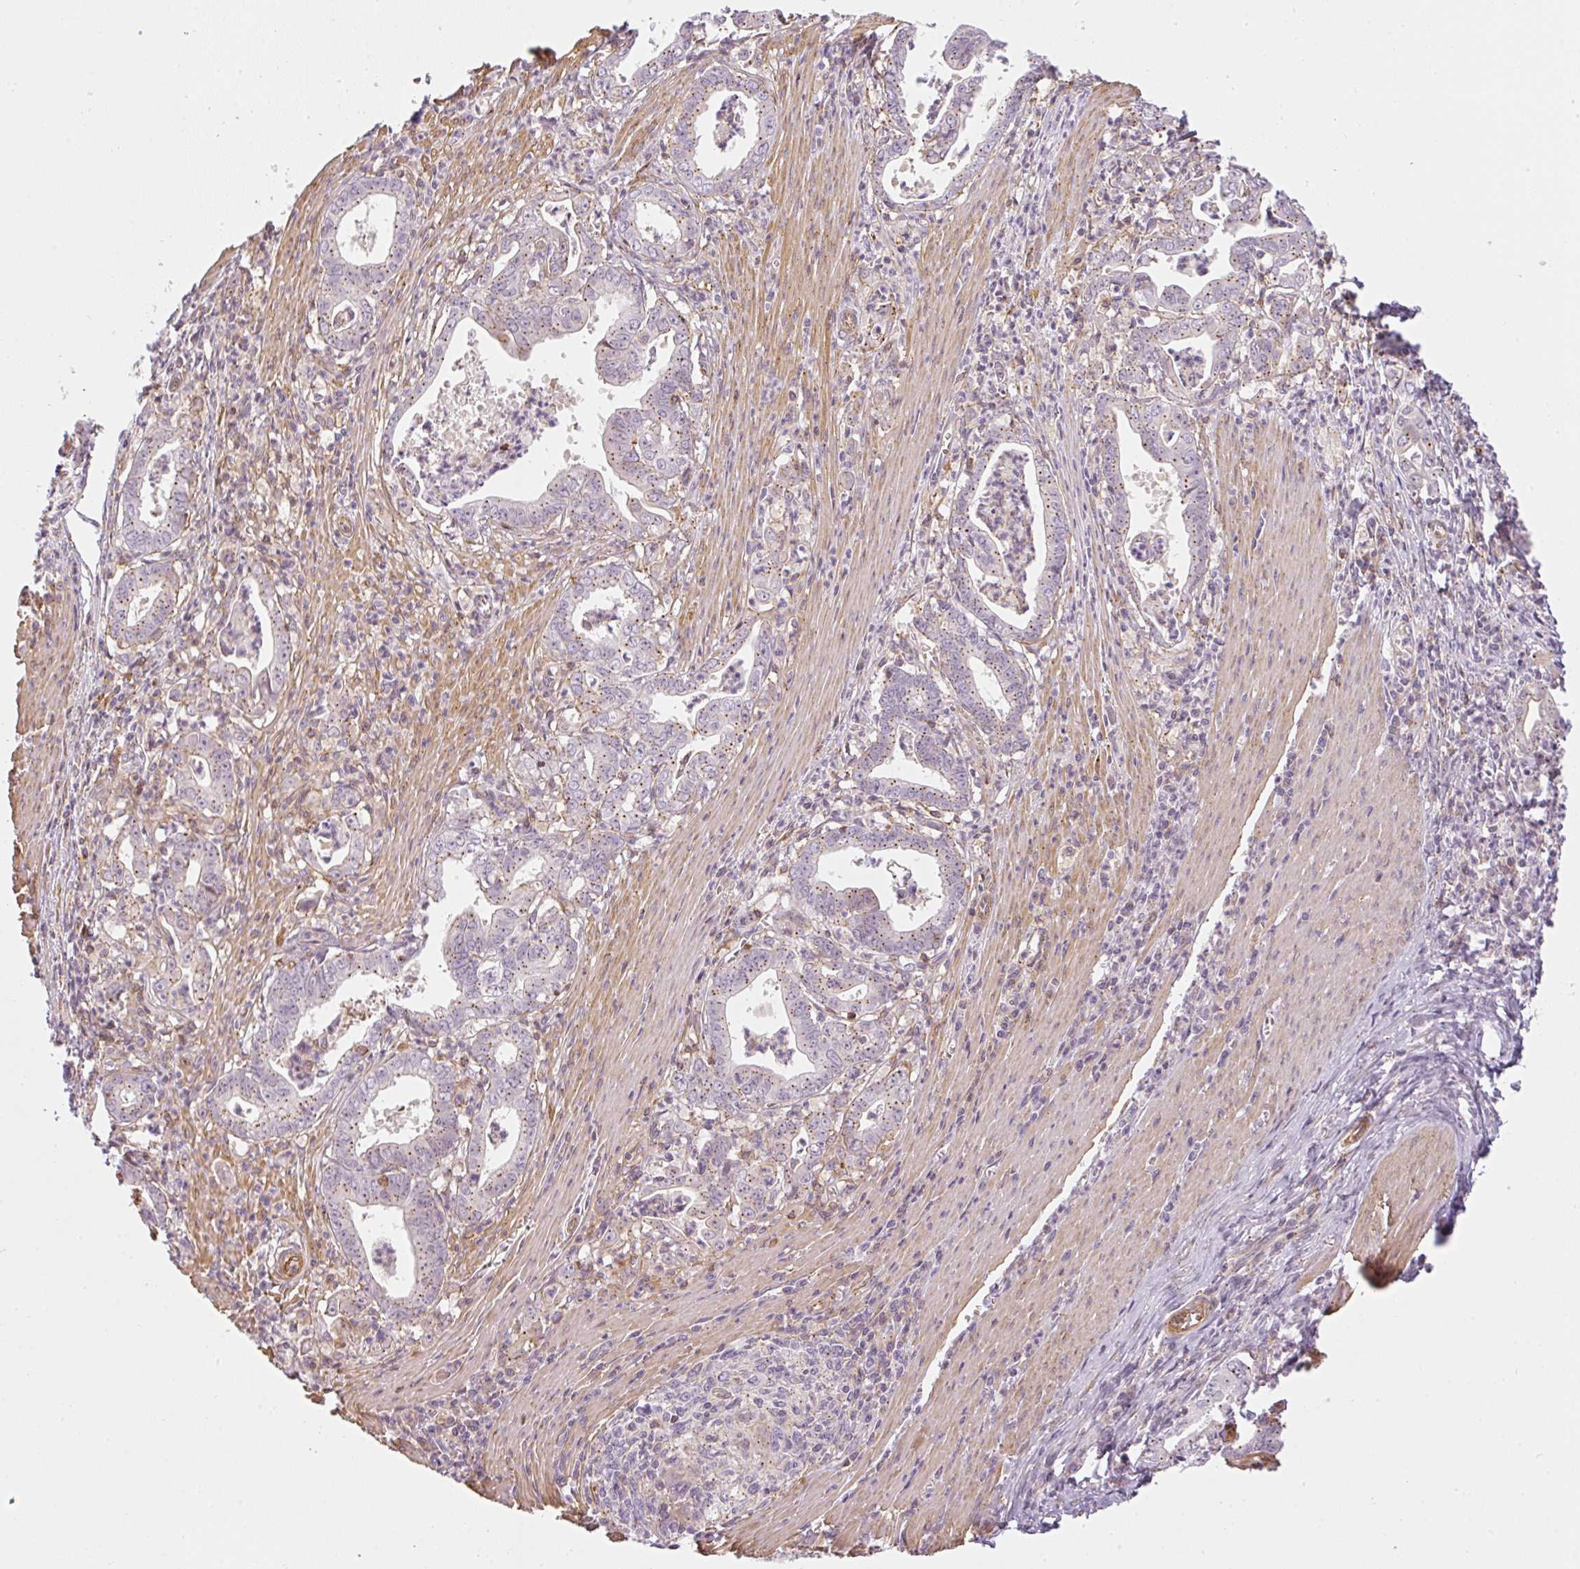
{"staining": {"intensity": "moderate", "quantity": "25%-75%", "location": "cytoplasmic/membranous"}, "tissue": "stomach cancer", "cell_type": "Tumor cells", "image_type": "cancer", "snomed": [{"axis": "morphology", "description": "Adenocarcinoma, NOS"}, {"axis": "topography", "description": "Stomach, upper"}], "caption": "Immunohistochemical staining of human stomach cancer (adenocarcinoma) exhibits medium levels of moderate cytoplasmic/membranous staining in about 25%-75% of tumor cells. (DAB (3,3'-diaminobenzidine) IHC, brown staining for protein, blue staining for nuclei).", "gene": "SULF1", "patient": {"sex": "female", "age": 79}}